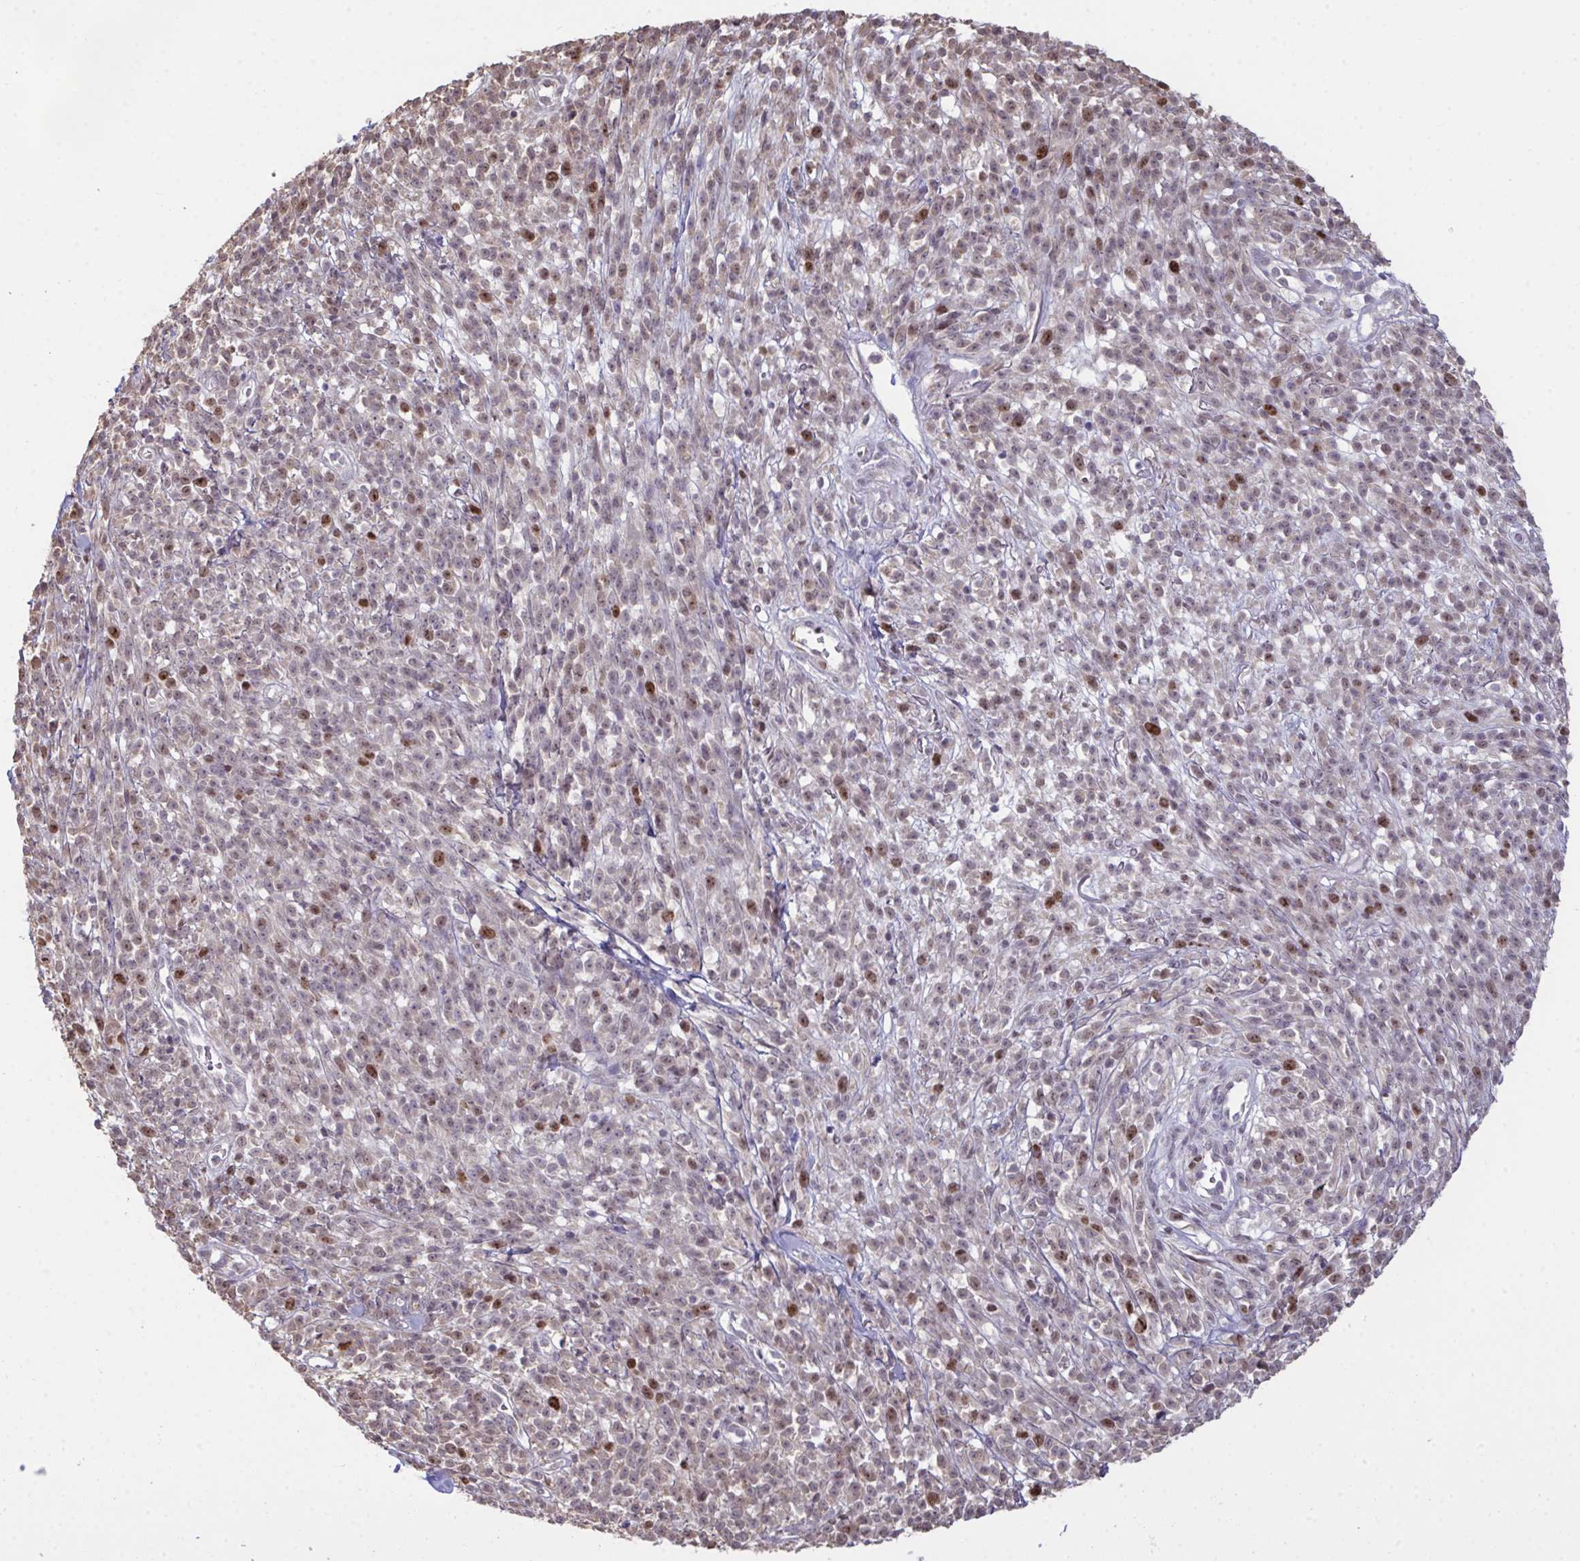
{"staining": {"intensity": "moderate", "quantity": "<25%", "location": "nuclear"}, "tissue": "melanoma", "cell_type": "Tumor cells", "image_type": "cancer", "snomed": [{"axis": "morphology", "description": "Malignant melanoma, NOS"}, {"axis": "topography", "description": "Skin"}, {"axis": "topography", "description": "Skin of trunk"}], "caption": "IHC of human malignant melanoma displays low levels of moderate nuclear positivity in about <25% of tumor cells. The staining is performed using DAB brown chromogen to label protein expression. The nuclei are counter-stained blue using hematoxylin.", "gene": "SETD7", "patient": {"sex": "male", "age": 74}}